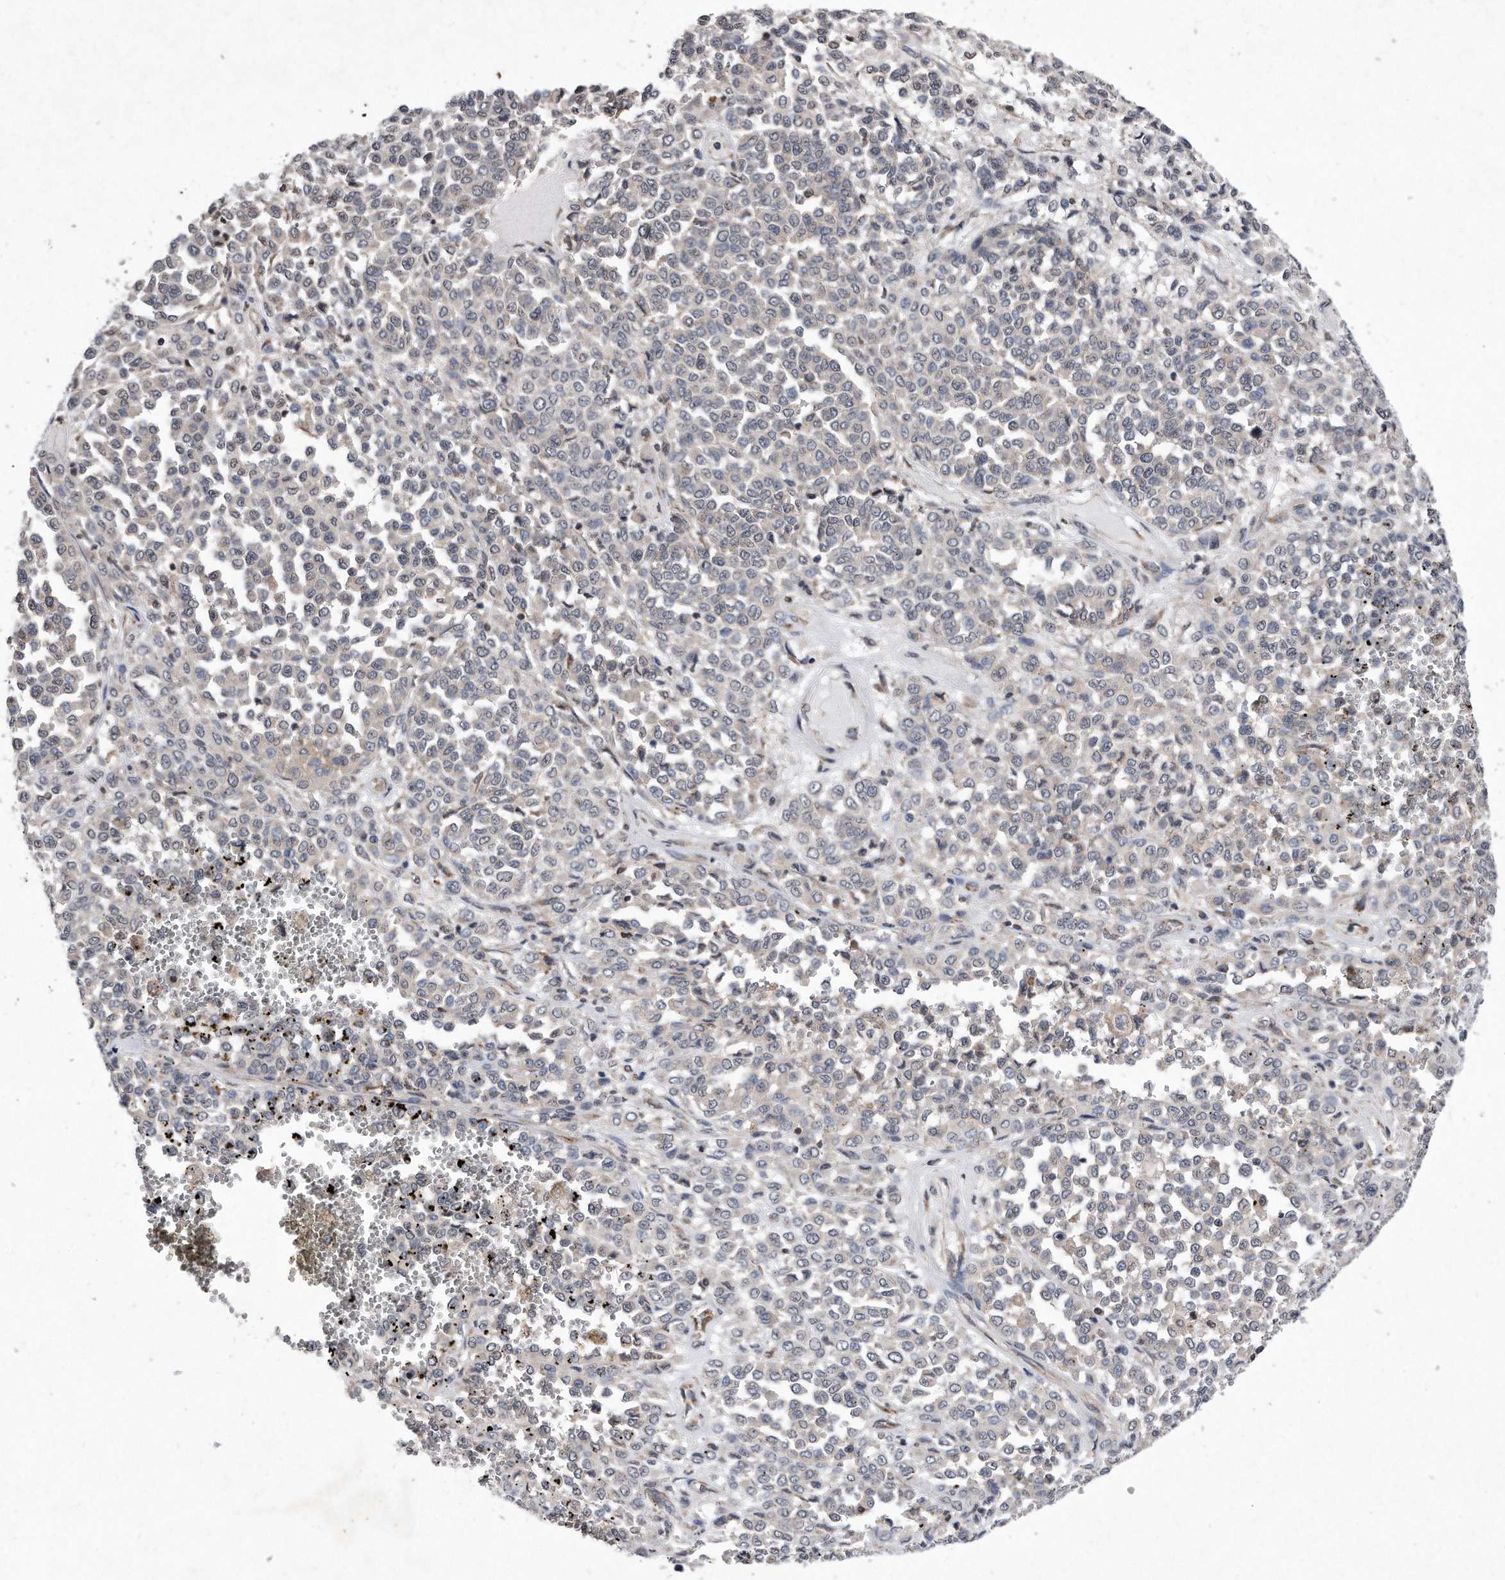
{"staining": {"intensity": "negative", "quantity": "none", "location": "none"}, "tissue": "melanoma", "cell_type": "Tumor cells", "image_type": "cancer", "snomed": [{"axis": "morphology", "description": "Malignant melanoma, Metastatic site"}, {"axis": "topography", "description": "Pancreas"}], "caption": "This is an IHC image of malignant melanoma (metastatic site). There is no positivity in tumor cells.", "gene": "DAB1", "patient": {"sex": "female", "age": 30}}